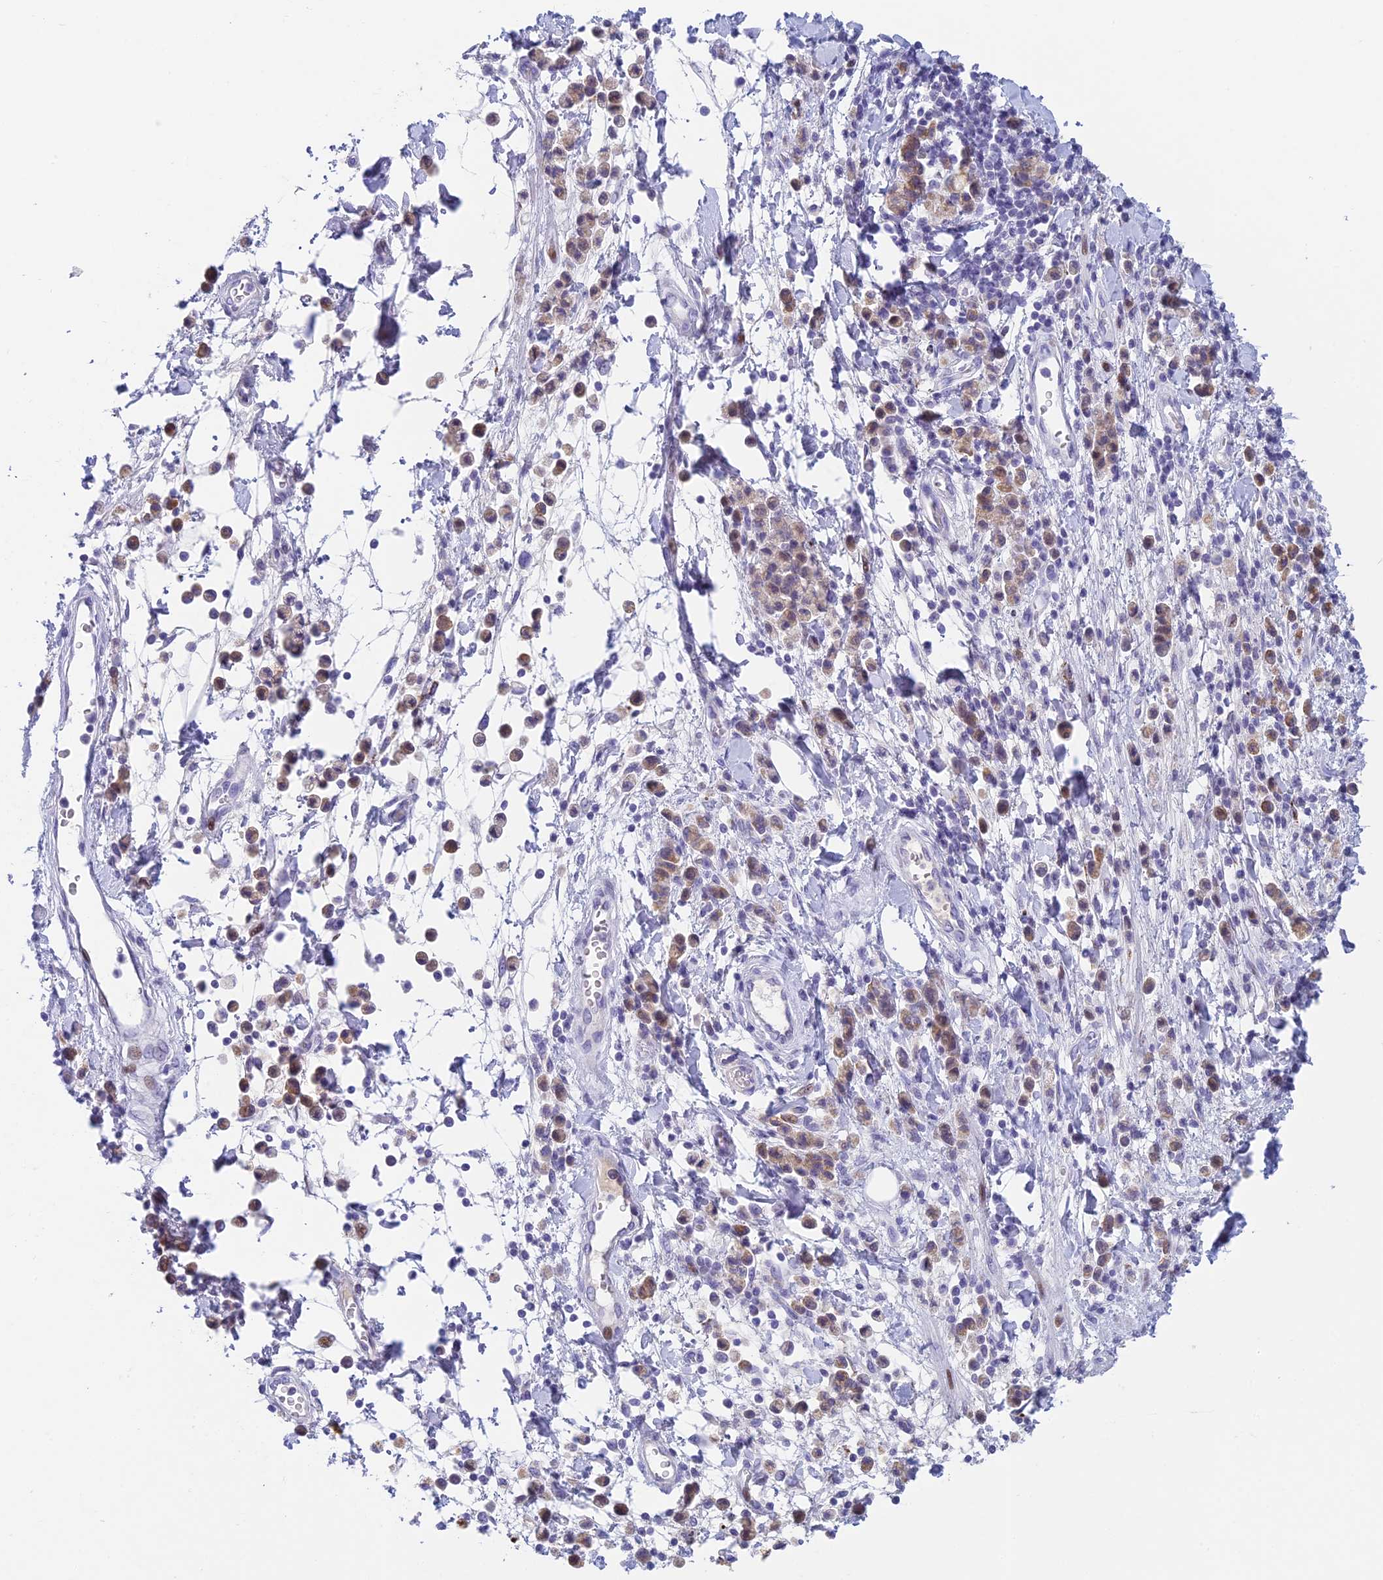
{"staining": {"intensity": "weak", "quantity": ">75%", "location": "cytoplasmic/membranous"}, "tissue": "stomach cancer", "cell_type": "Tumor cells", "image_type": "cancer", "snomed": [{"axis": "morphology", "description": "Adenocarcinoma, NOS"}, {"axis": "topography", "description": "Stomach"}], "caption": "There is low levels of weak cytoplasmic/membranous staining in tumor cells of stomach cancer, as demonstrated by immunohistochemical staining (brown color).", "gene": "REXO5", "patient": {"sex": "male", "age": 77}}